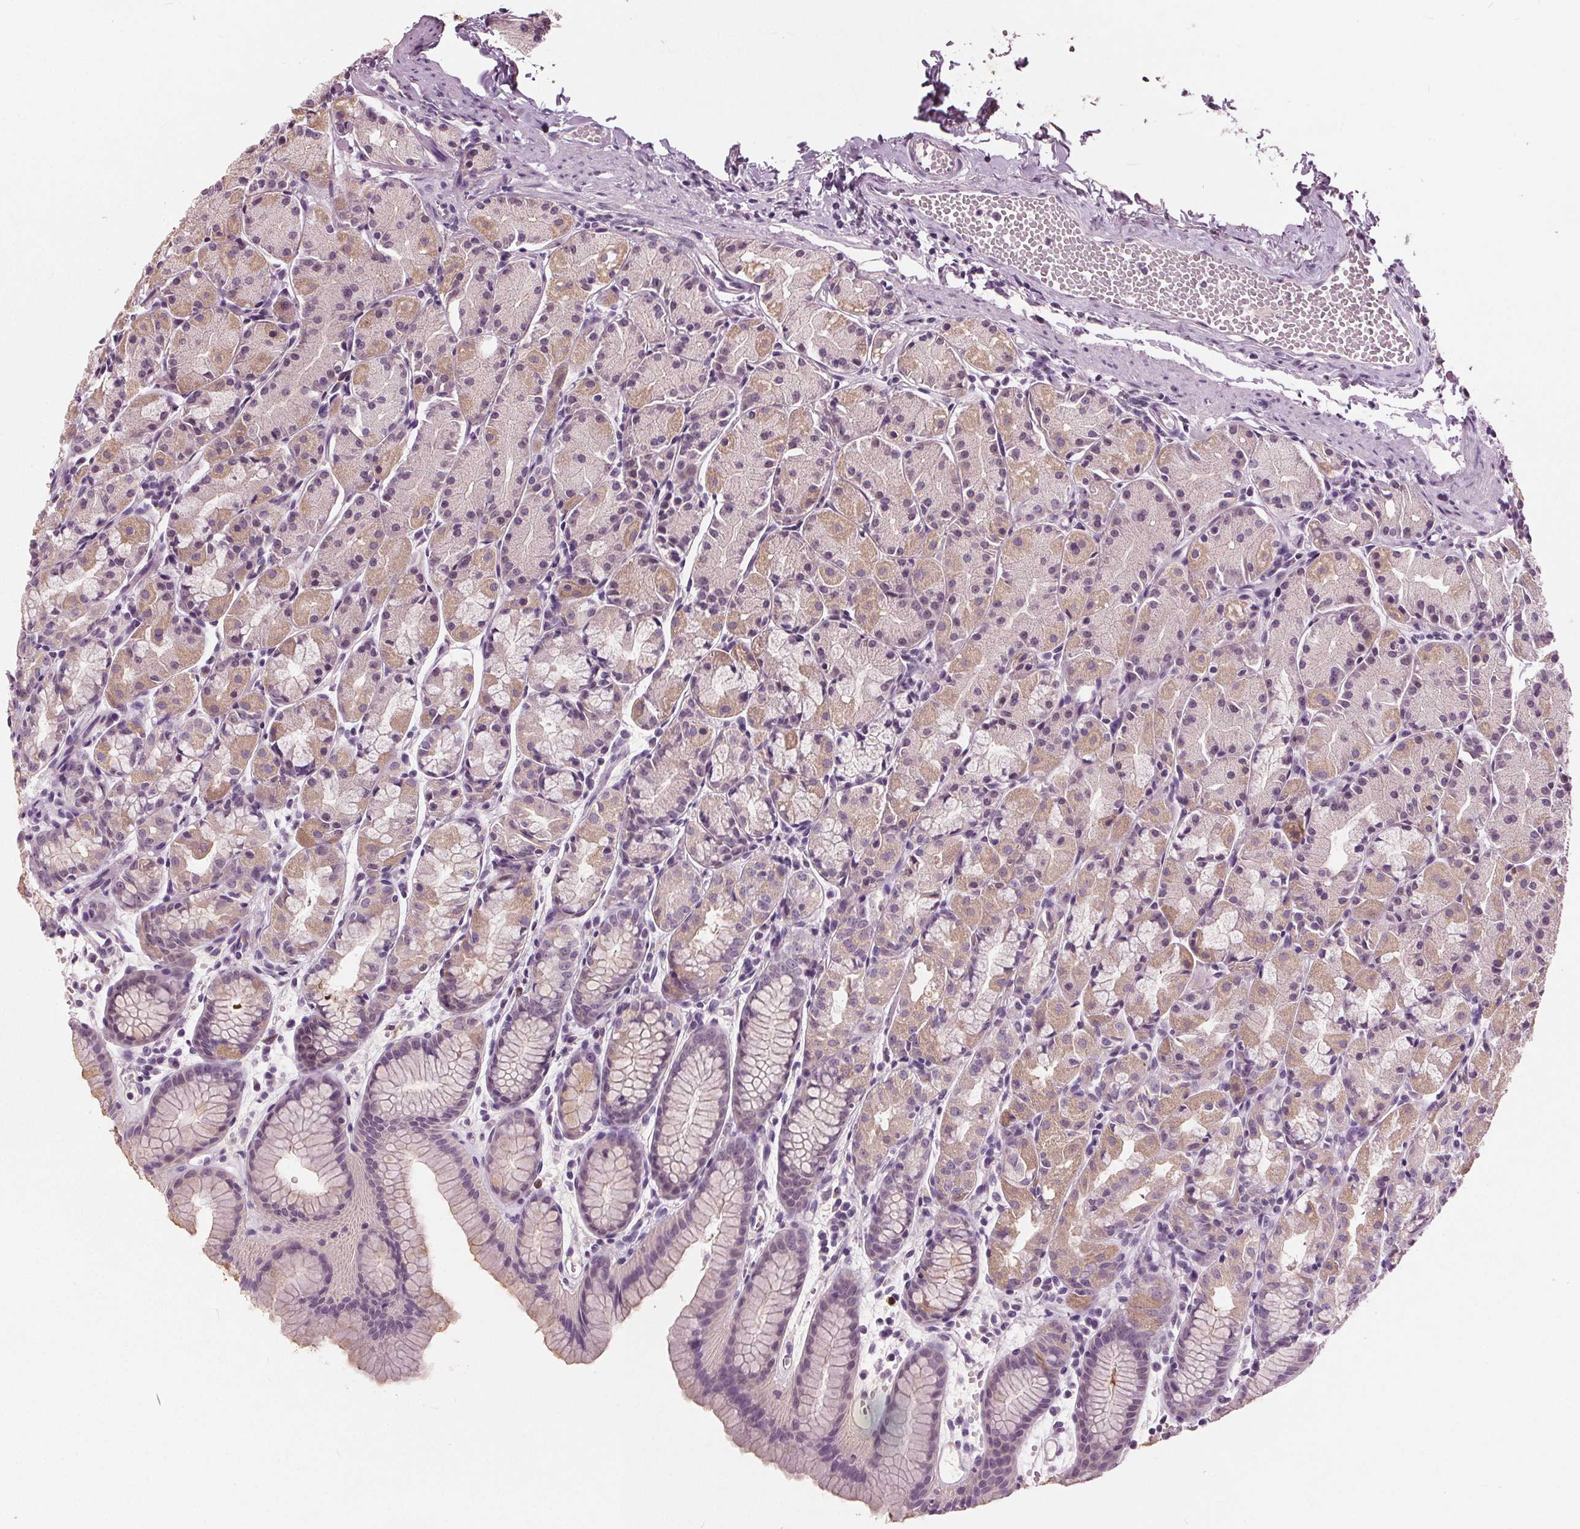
{"staining": {"intensity": "weak", "quantity": "25%-75%", "location": "cytoplasmic/membranous"}, "tissue": "stomach", "cell_type": "Glandular cells", "image_type": "normal", "snomed": [{"axis": "morphology", "description": "Normal tissue, NOS"}, {"axis": "topography", "description": "Stomach, upper"}], "caption": "Immunohistochemistry (DAB) staining of unremarkable human stomach reveals weak cytoplasmic/membranous protein staining in about 25%-75% of glandular cells.", "gene": "TKFC", "patient": {"sex": "male", "age": 47}}